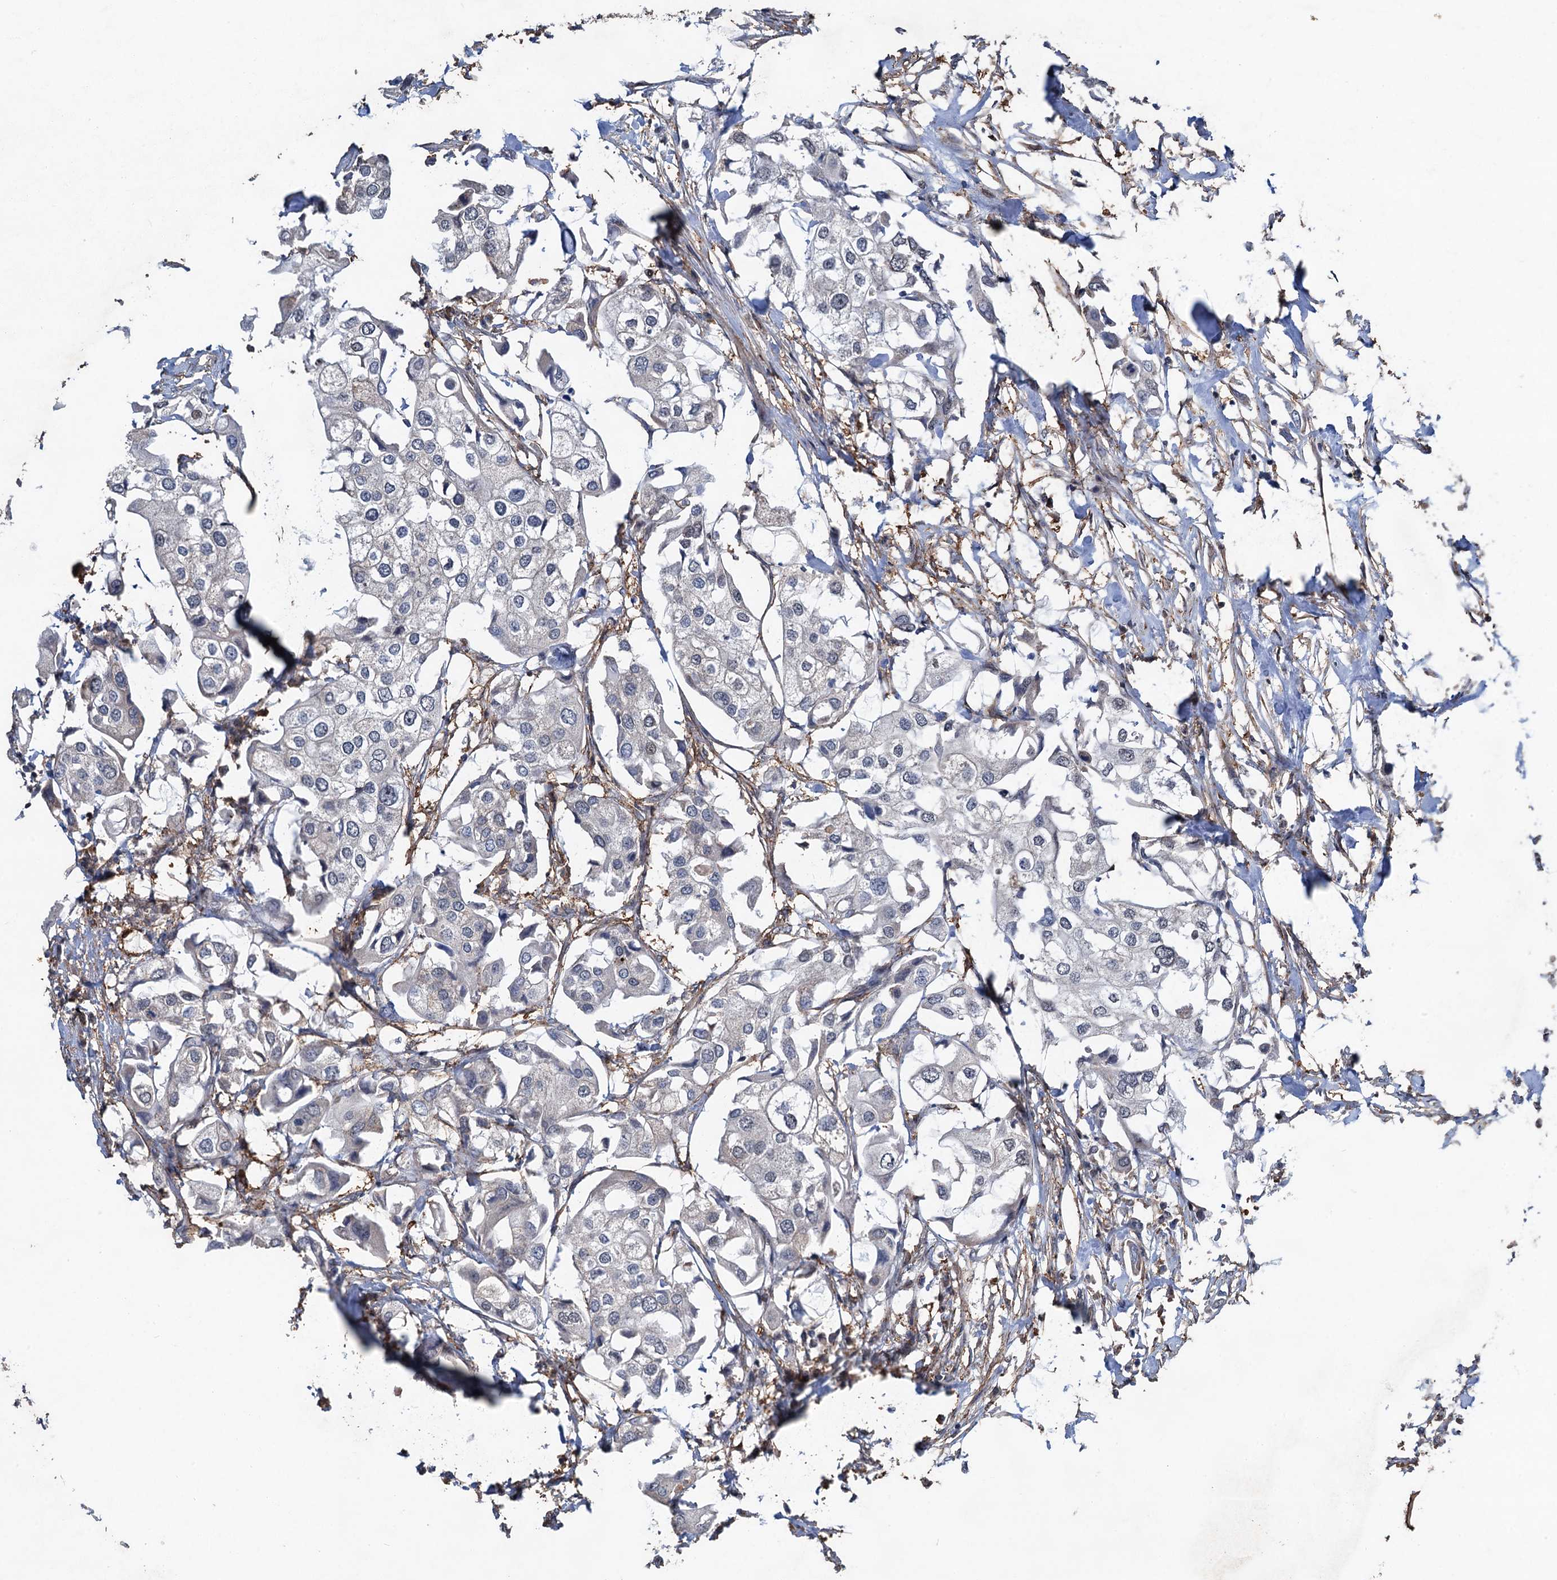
{"staining": {"intensity": "negative", "quantity": "none", "location": "none"}, "tissue": "urothelial cancer", "cell_type": "Tumor cells", "image_type": "cancer", "snomed": [{"axis": "morphology", "description": "Urothelial carcinoma, High grade"}, {"axis": "topography", "description": "Urinary bladder"}], "caption": "Urothelial cancer was stained to show a protein in brown. There is no significant expression in tumor cells.", "gene": "TMA16", "patient": {"sex": "male", "age": 64}}